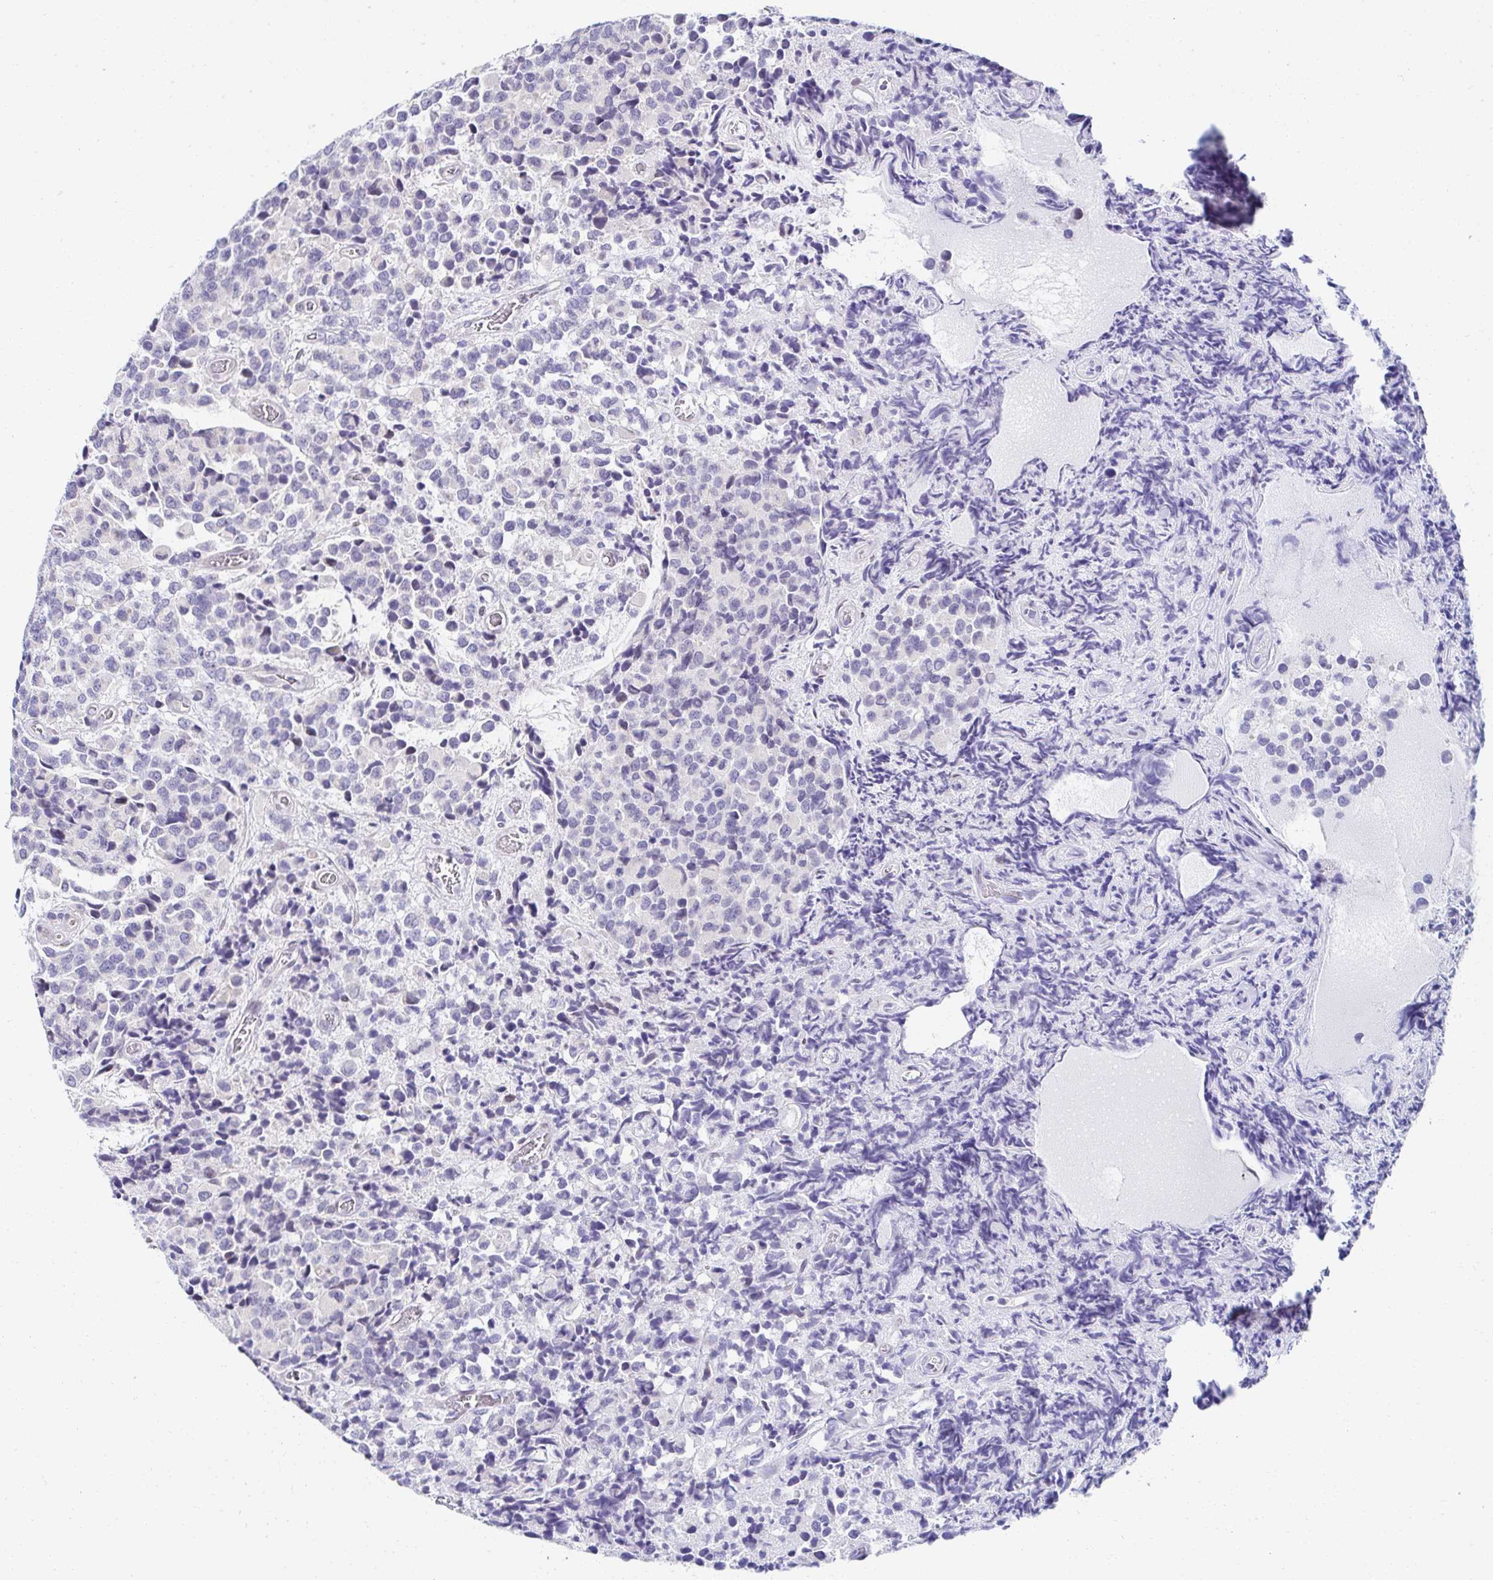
{"staining": {"intensity": "negative", "quantity": "none", "location": "none"}, "tissue": "glioma", "cell_type": "Tumor cells", "image_type": "cancer", "snomed": [{"axis": "morphology", "description": "Glioma, malignant, High grade"}, {"axis": "topography", "description": "Brain"}], "caption": "Immunohistochemistry (IHC) photomicrograph of neoplastic tissue: malignant glioma (high-grade) stained with DAB shows no significant protein staining in tumor cells.", "gene": "AKAP14", "patient": {"sex": "male", "age": 39}}